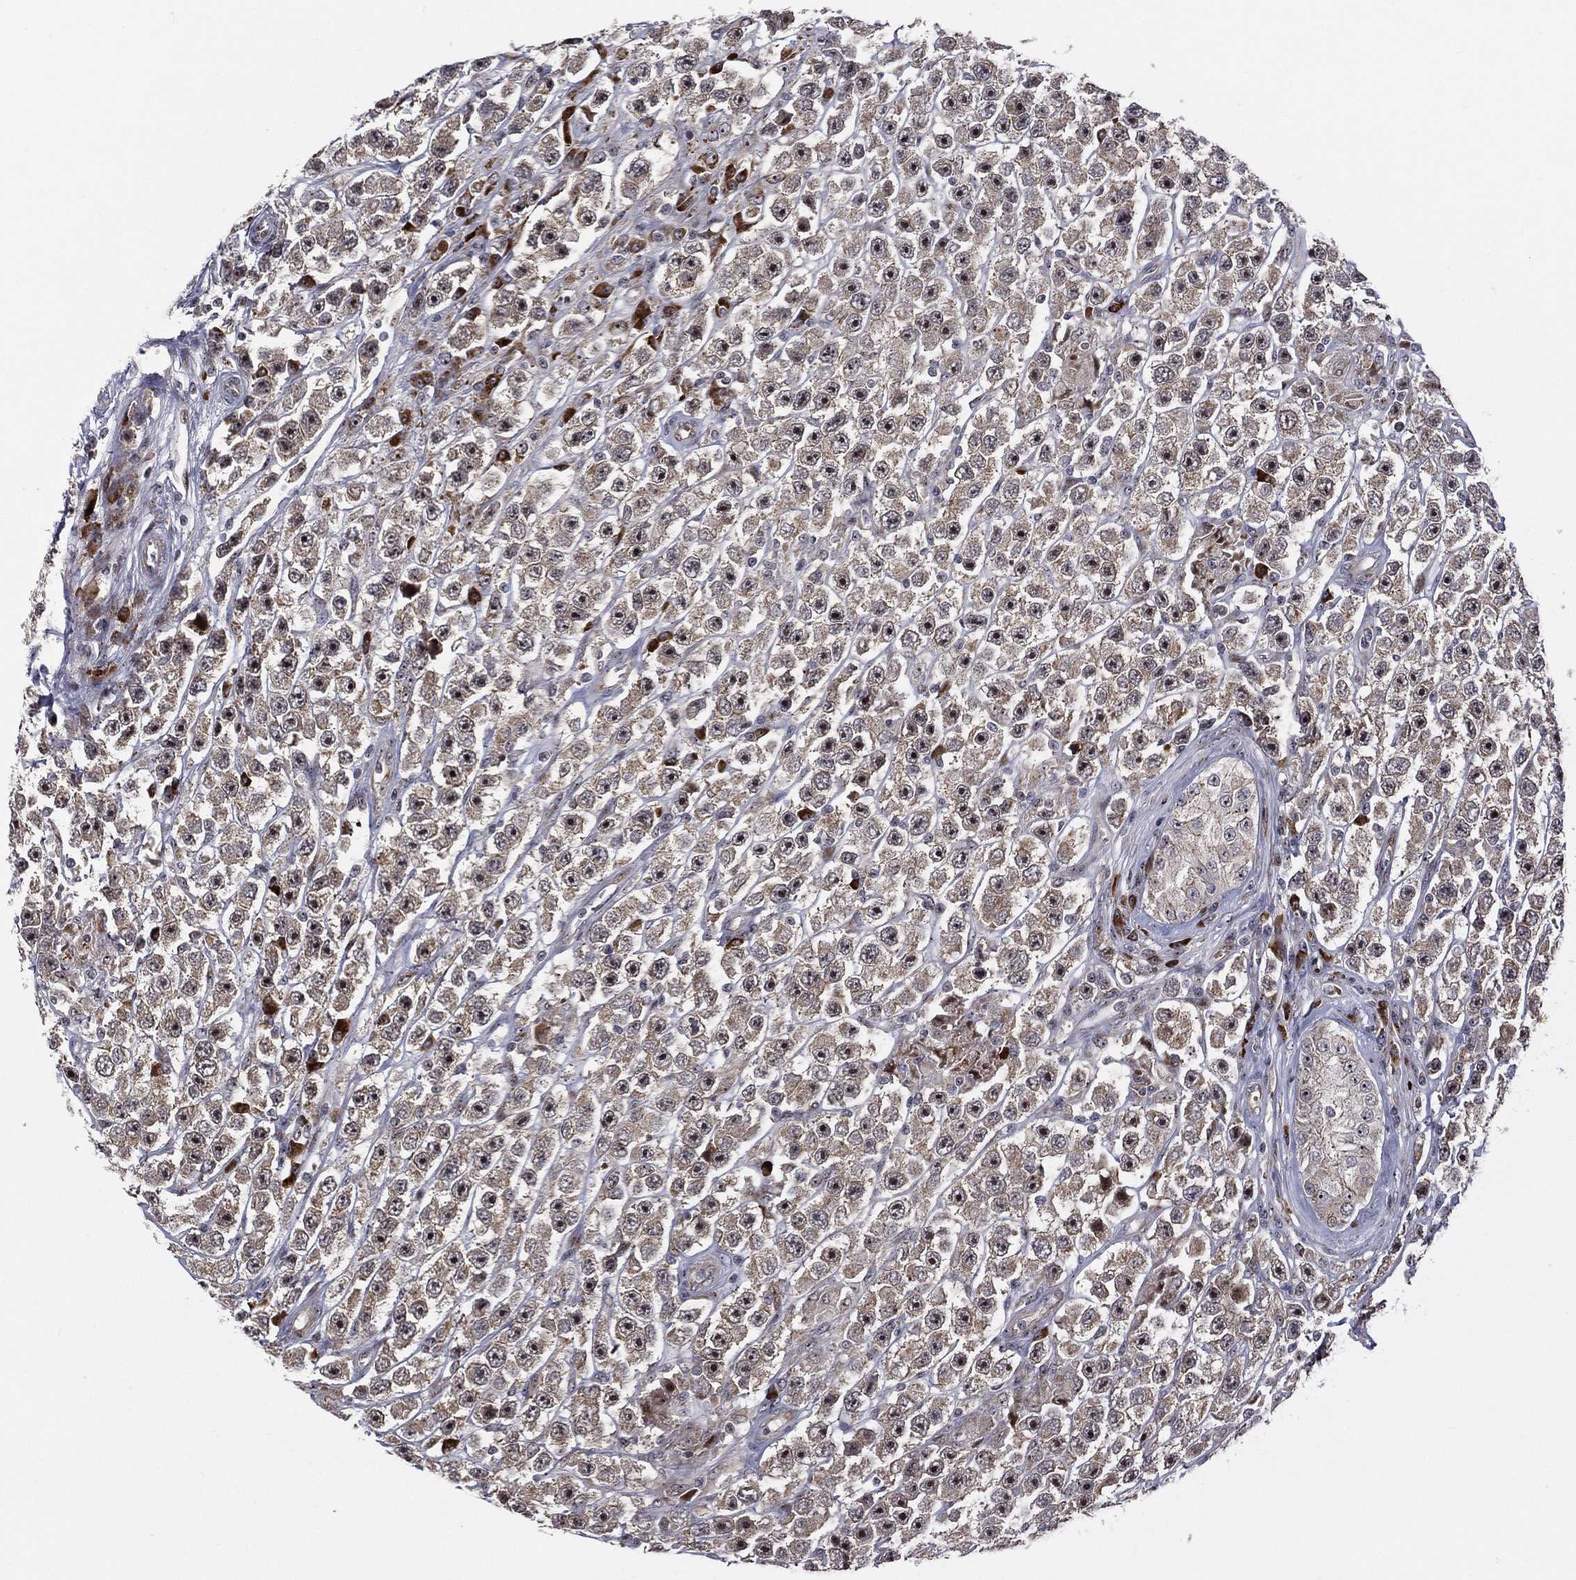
{"staining": {"intensity": "strong", "quantity": "25%-75%", "location": "nuclear"}, "tissue": "testis cancer", "cell_type": "Tumor cells", "image_type": "cancer", "snomed": [{"axis": "morphology", "description": "Seminoma, NOS"}, {"axis": "topography", "description": "Testis"}], "caption": "DAB (3,3'-diaminobenzidine) immunohistochemical staining of seminoma (testis) shows strong nuclear protein expression in about 25%-75% of tumor cells.", "gene": "VHL", "patient": {"sex": "male", "age": 45}}